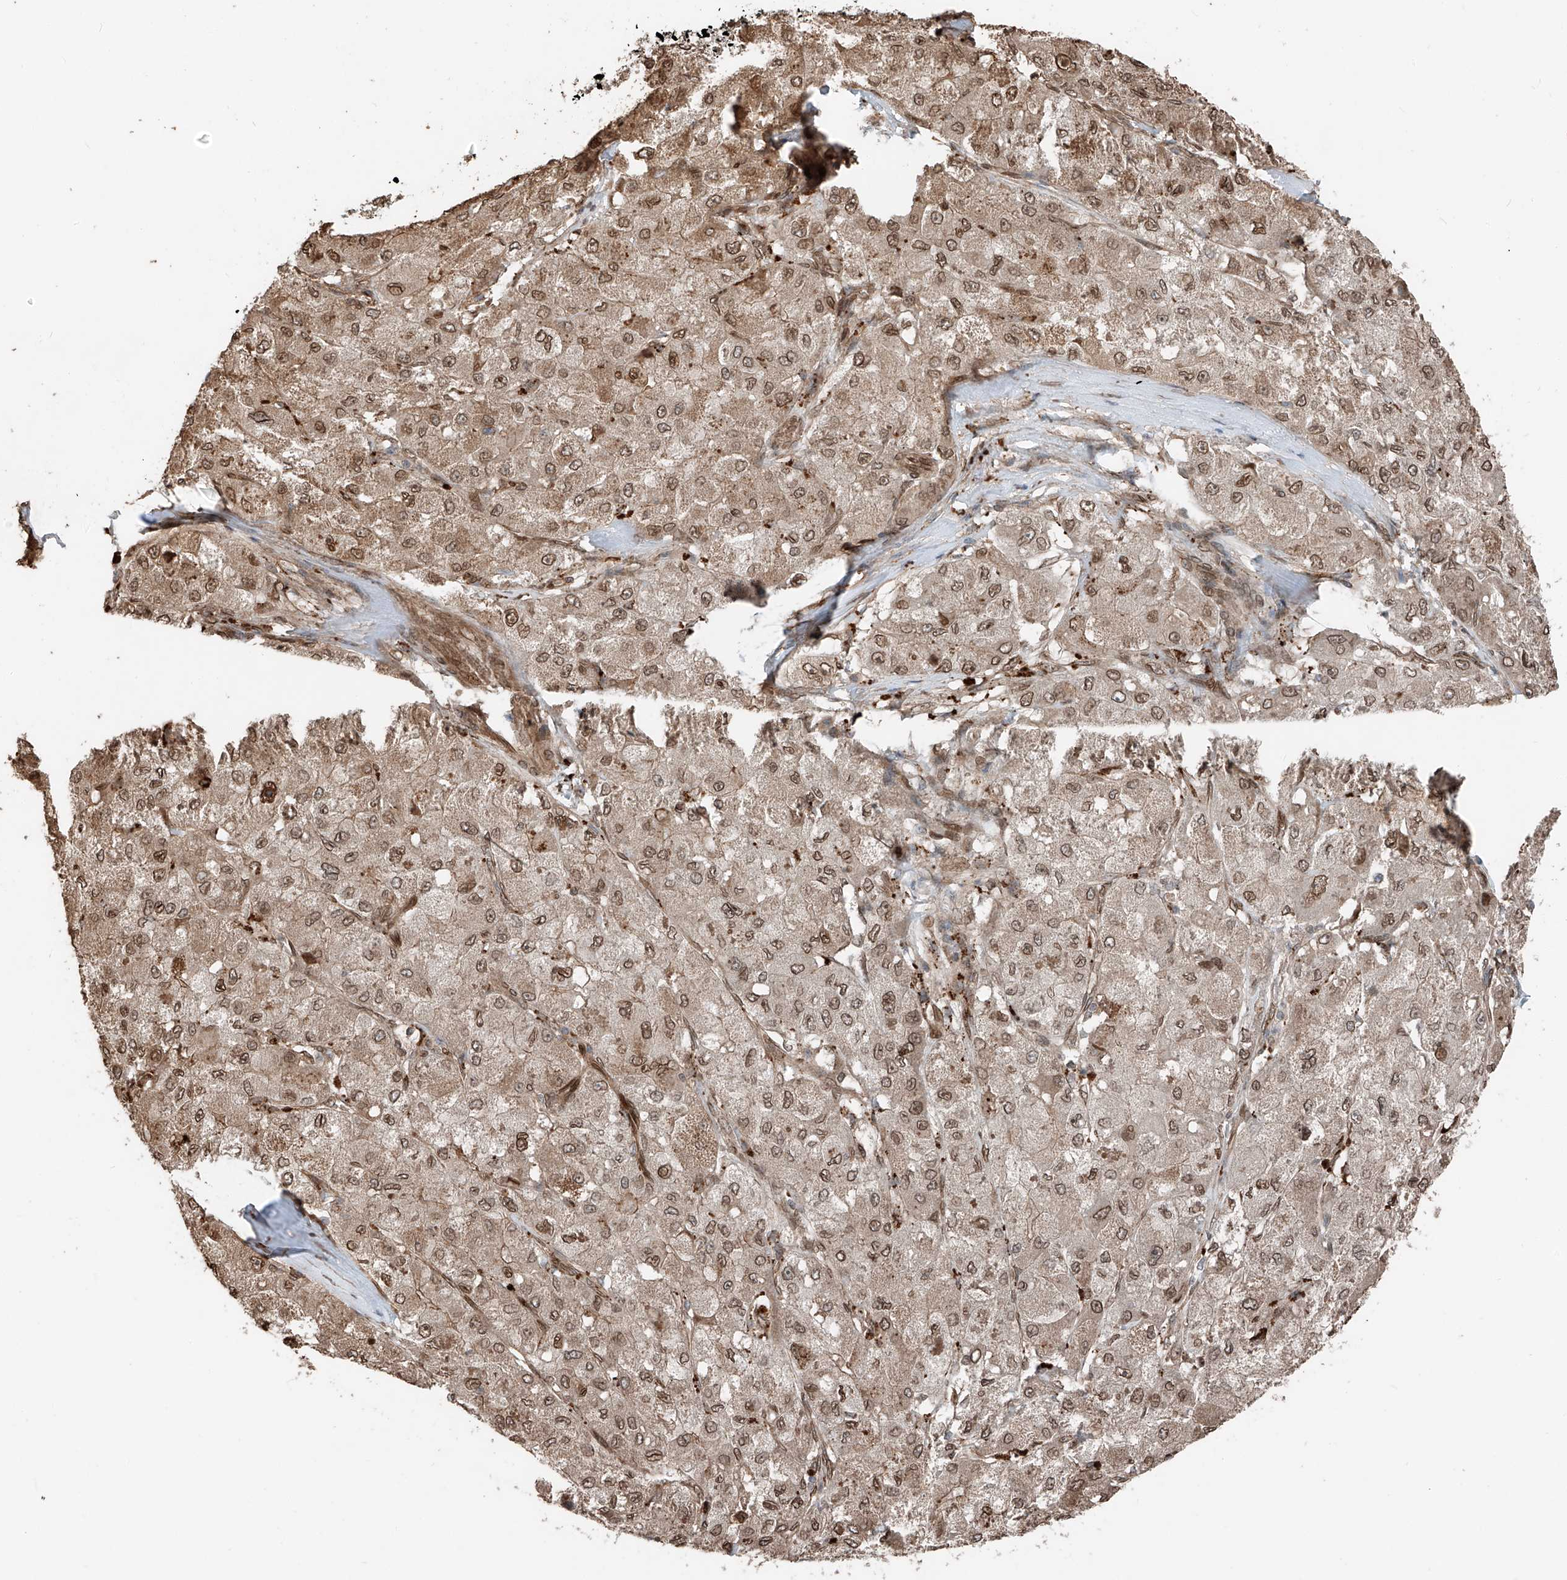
{"staining": {"intensity": "moderate", "quantity": ">75%", "location": "cytoplasmic/membranous,nuclear"}, "tissue": "liver cancer", "cell_type": "Tumor cells", "image_type": "cancer", "snomed": [{"axis": "morphology", "description": "Carcinoma, Hepatocellular, NOS"}, {"axis": "topography", "description": "Liver"}], "caption": "Protein expression analysis of liver hepatocellular carcinoma reveals moderate cytoplasmic/membranous and nuclear expression in about >75% of tumor cells.", "gene": "CEP162", "patient": {"sex": "male", "age": 80}}